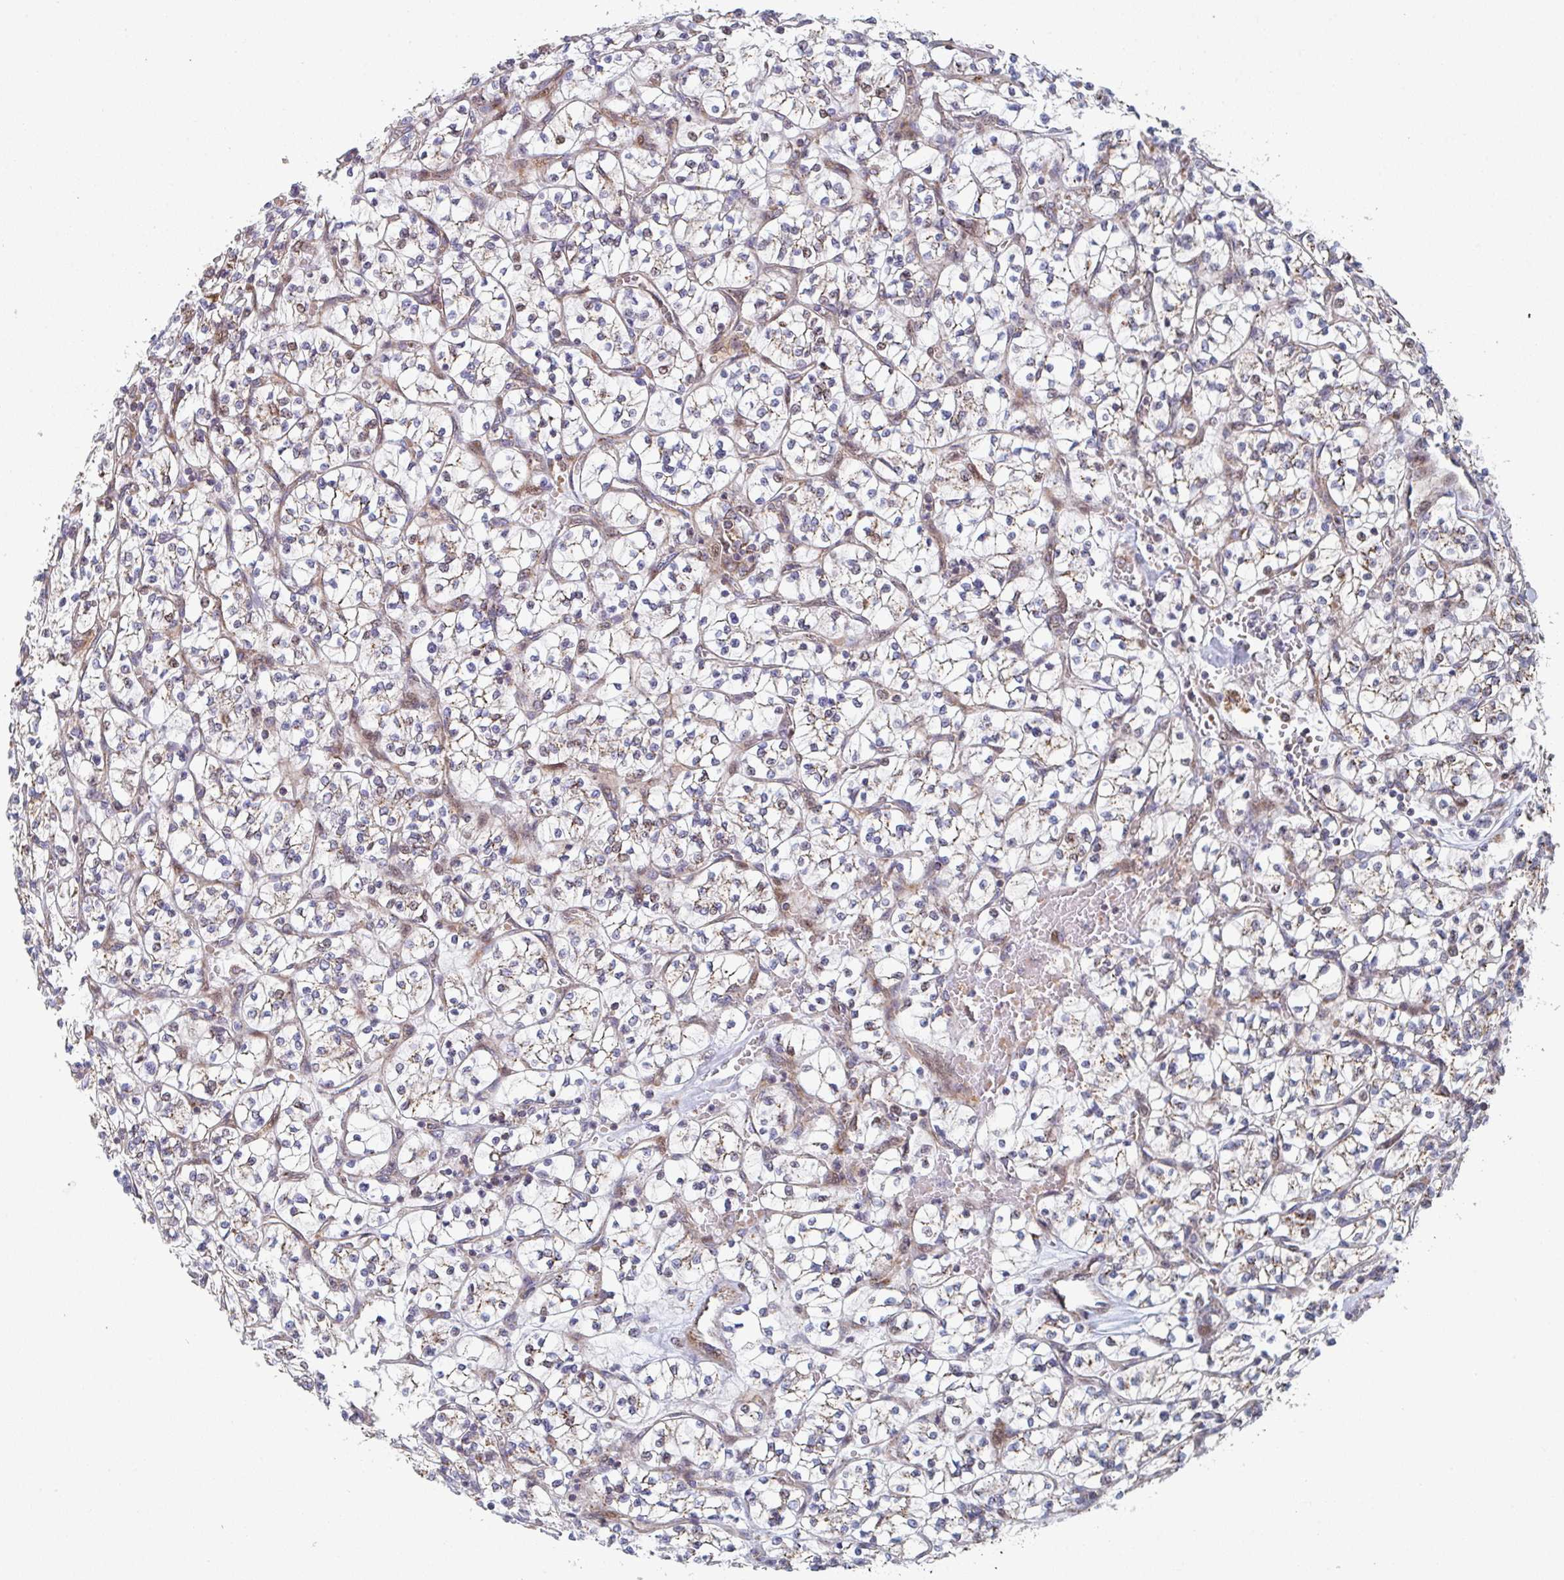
{"staining": {"intensity": "negative", "quantity": "none", "location": "none"}, "tissue": "renal cancer", "cell_type": "Tumor cells", "image_type": "cancer", "snomed": [{"axis": "morphology", "description": "Adenocarcinoma, NOS"}, {"axis": "topography", "description": "Kidney"}], "caption": "An image of human renal cancer is negative for staining in tumor cells.", "gene": "ZNF644", "patient": {"sex": "female", "age": 64}}